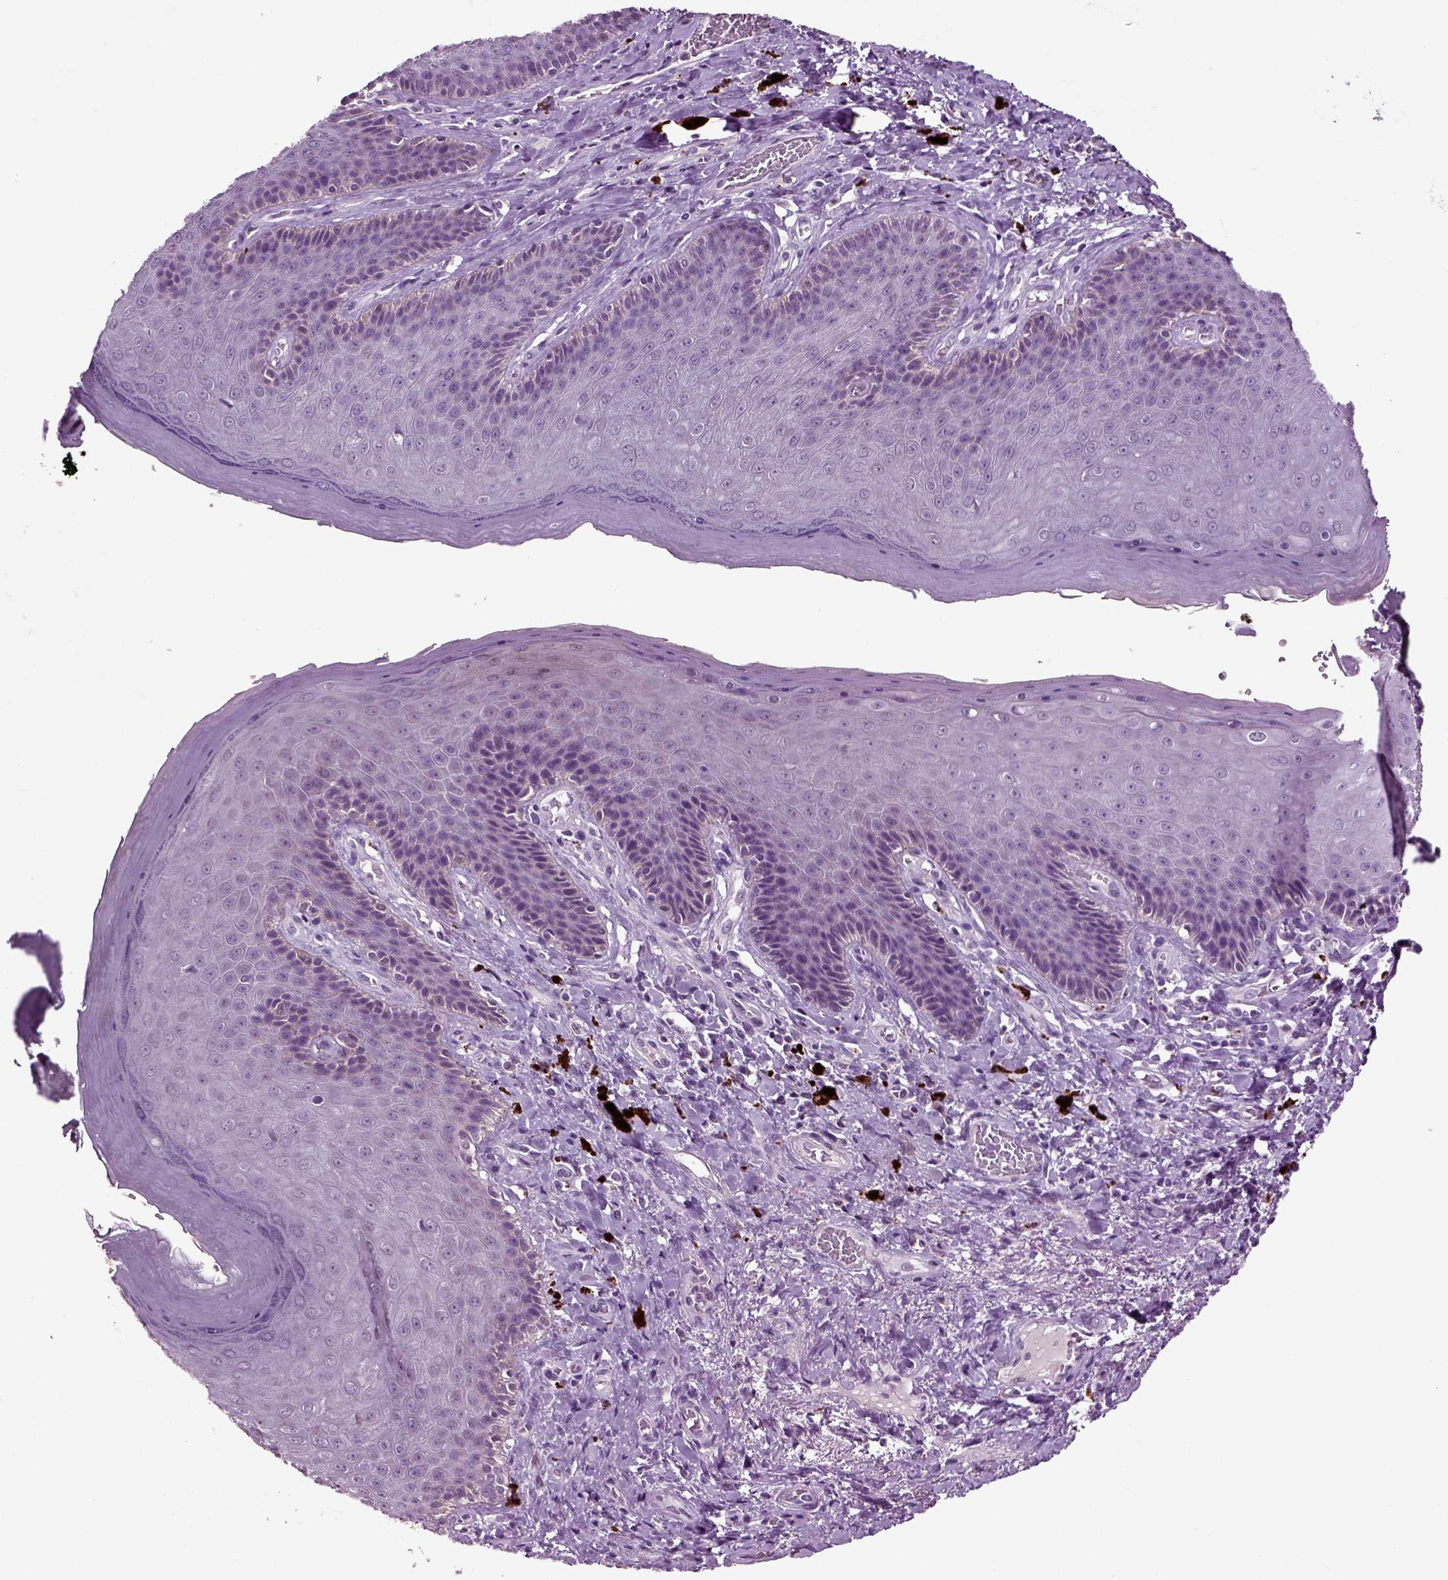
{"staining": {"intensity": "negative", "quantity": "none", "location": "none"}, "tissue": "skin", "cell_type": "Epidermal cells", "image_type": "normal", "snomed": [{"axis": "morphology", "description": "Normal tissue, NOS"}, {"axis": "topography", "description": "Skeletal muscle"}, {"axis": "topography", "description": "Anal"}, {"axis": "topography", "description": "Peripheral nerve tissue"}], "caption": "Skin was stained to show a protein in brown. There is no significant positivity in epidermal cells. (IHC, brightfield microscopy, high magnification).", "gene": "CRHR1", "patient": {"sex": "male", "age": 53}}